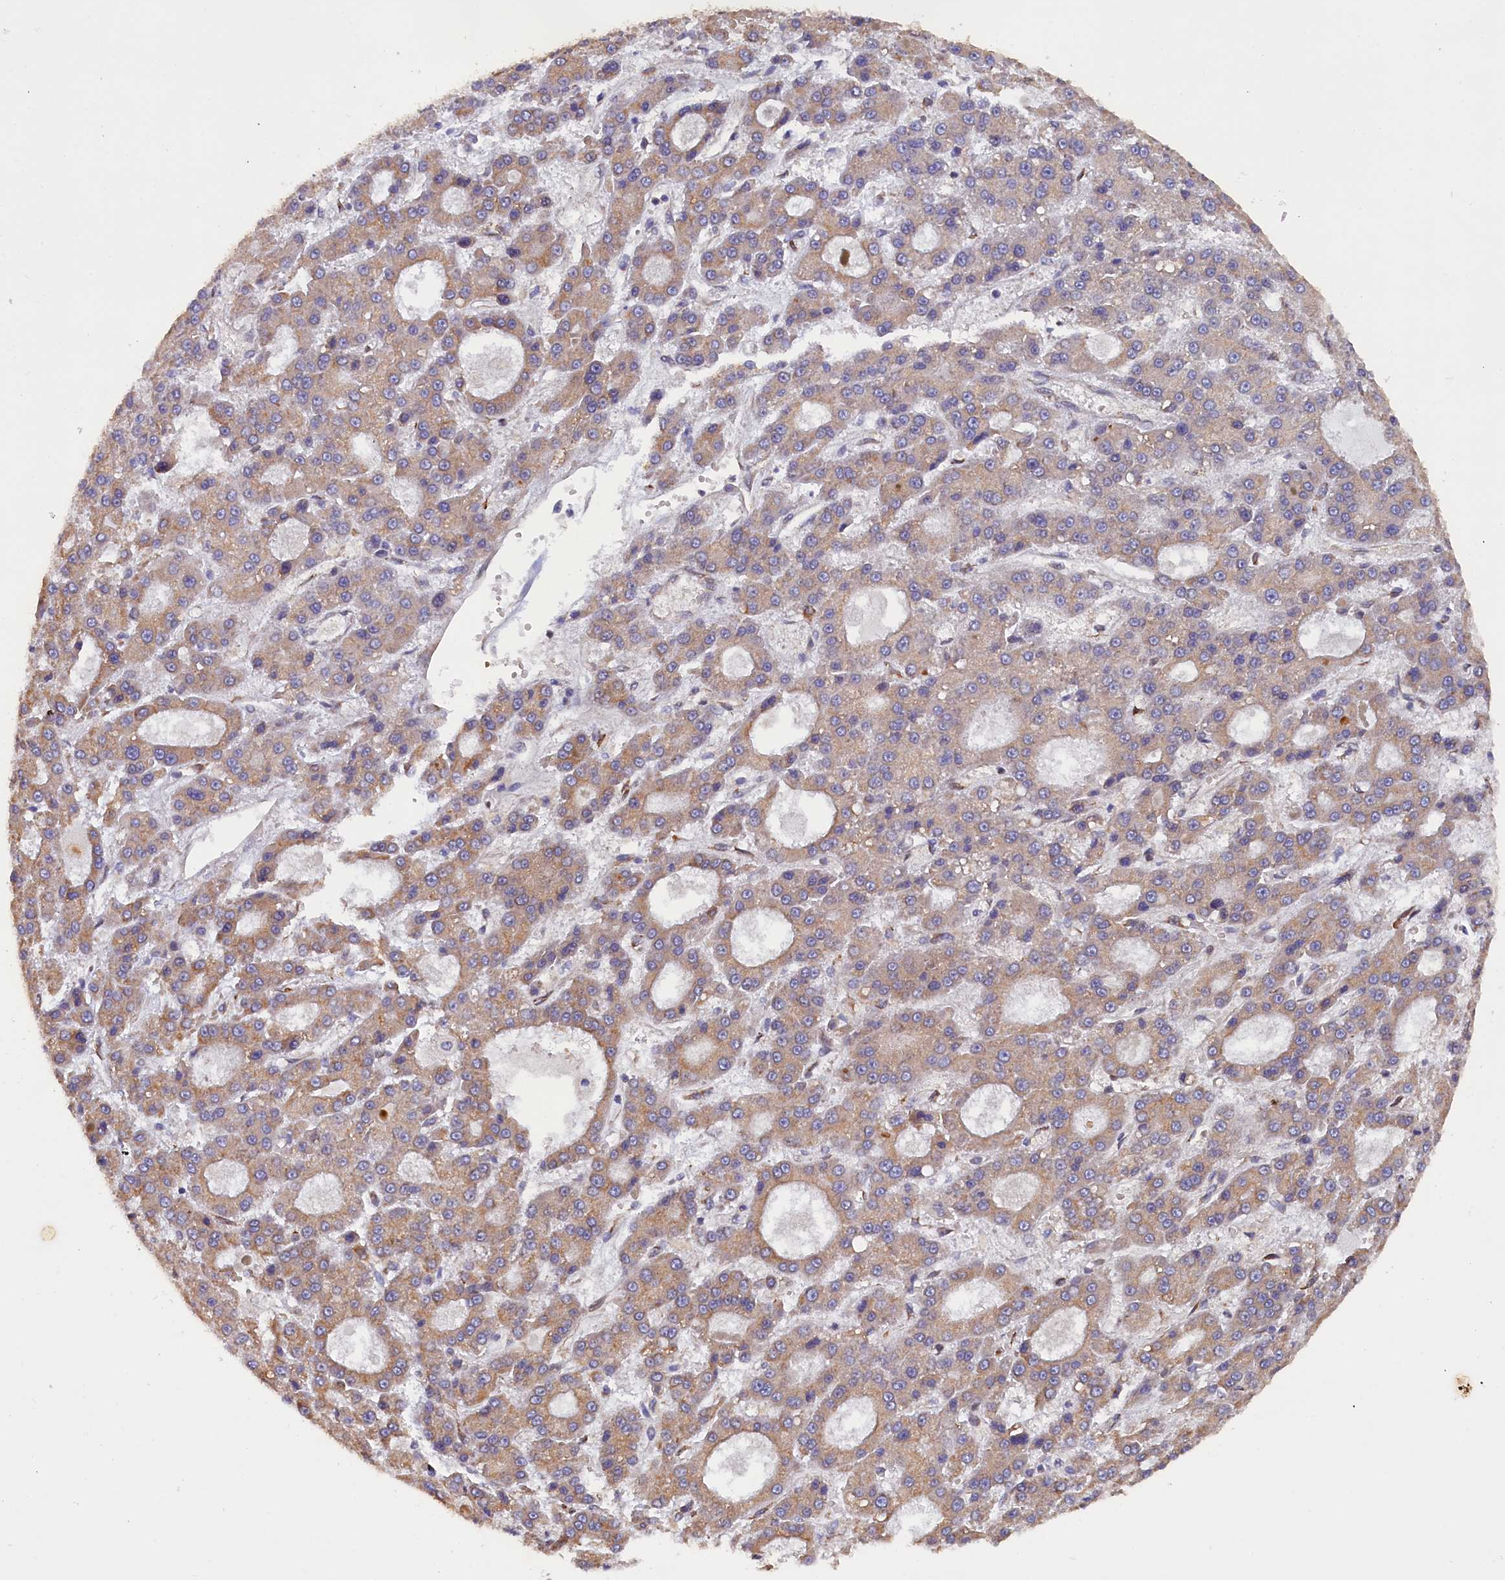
{"staining": {"intensity": "weak", "quantity": "25%-75%", "location": "cytoplasmic/membranous"}, "tissue": "liver cancer", "cell_type": "Tumor cells", "image_type": "cancer", "snomed": [{"axis": "morphology", "description": "Carcinoma, Hepatocellular, NOS"}, {"axis": "topography", "description": "Liver"}], "caption": "About 25%-75% of tumor cells in liver cancer exhibit weak cytoplasmic/membranous protein expression as visualized by brown immunohistochemical staining.", "gene": "JPT2", "patient": {"sex": "male", "age": 70}}